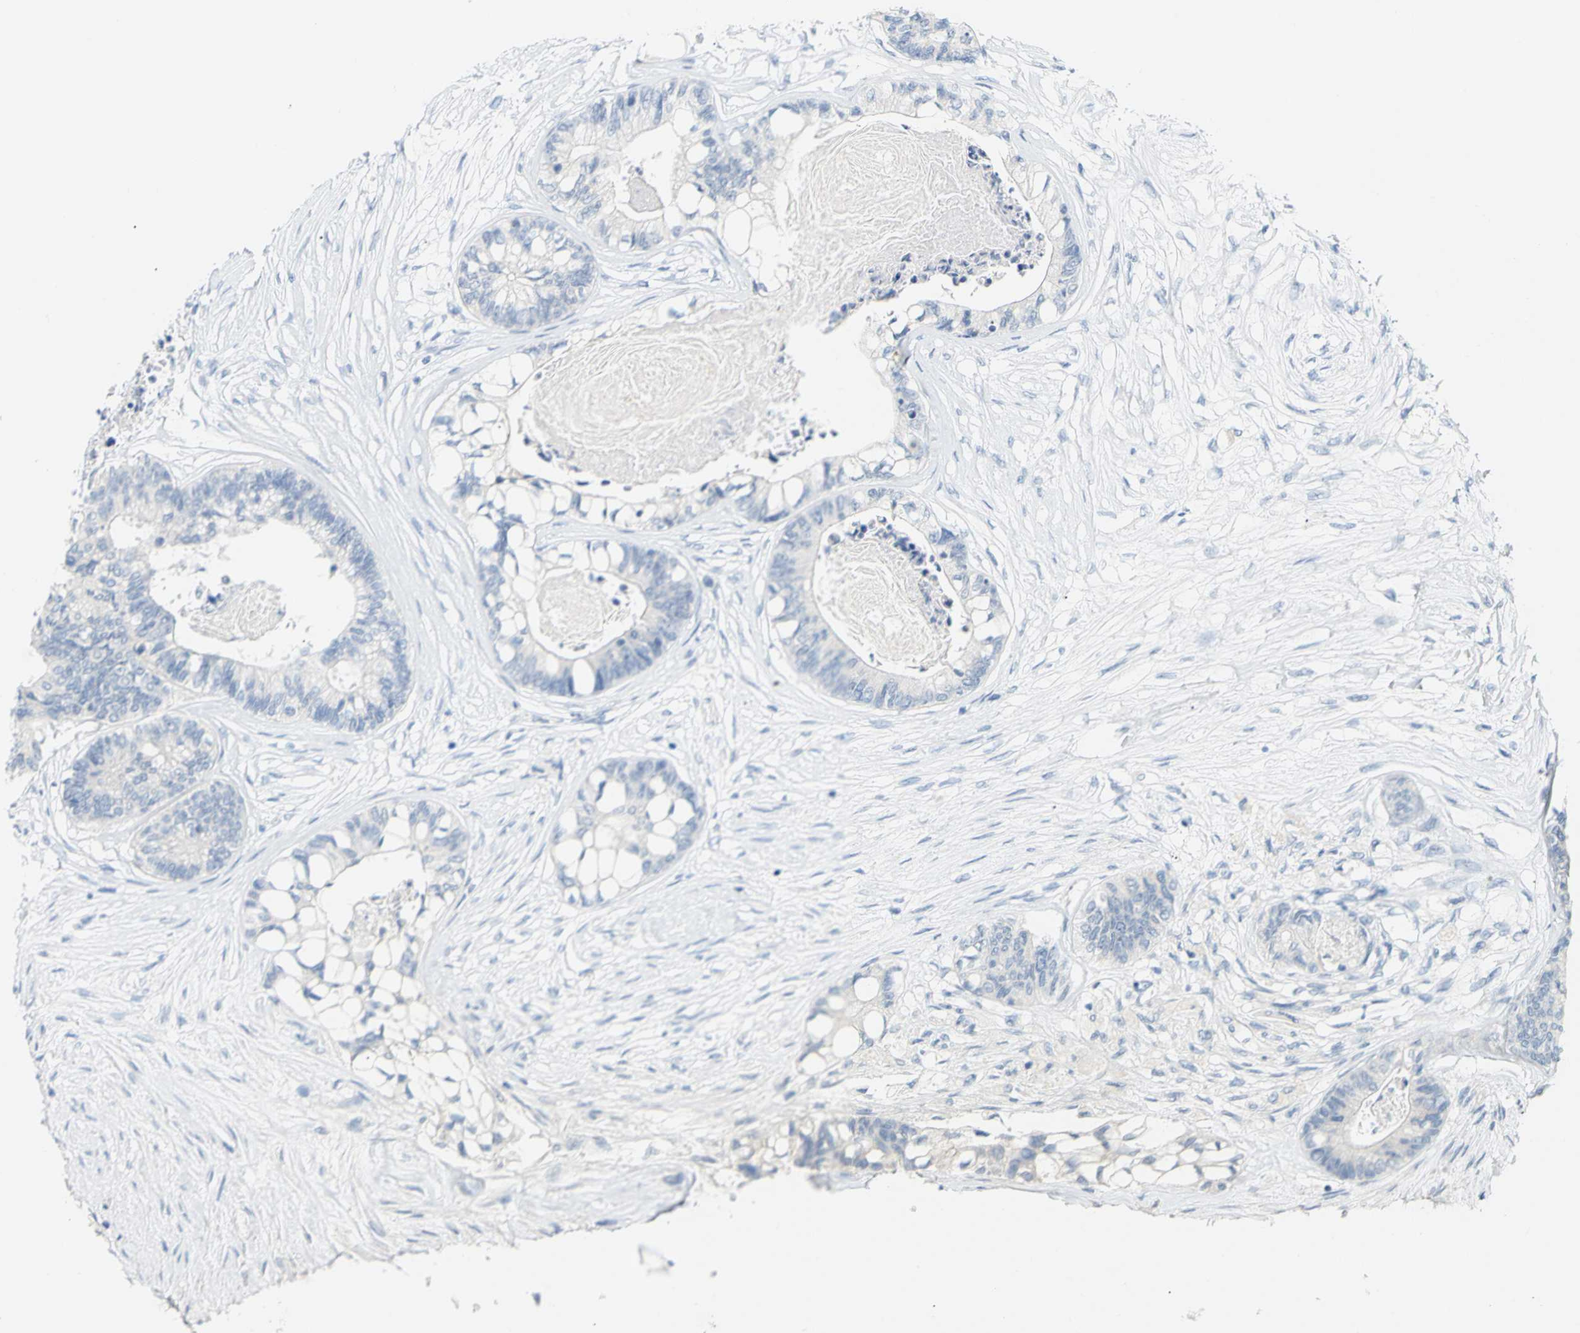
{"staining": {"intensity": "negative", "quantity": "none", "location": "none"}, "tissue": "colorectal cancer", "cell_type": "Tumor cells", "image_type": "cancer", "snomed": [{"axis": "morphology", "description": "Adenocarcinoma, NOS"}, {"axis": "topography", "description": "Rectum"}], "caption": "High power microscopy micrograph of an IHC histopathology image of colorectal cancer (adenocarcinoma), revealing no significant staining in tumor cells.", "gene": "OPN1SW", "patient": {"sex": "male", "age": 63}}